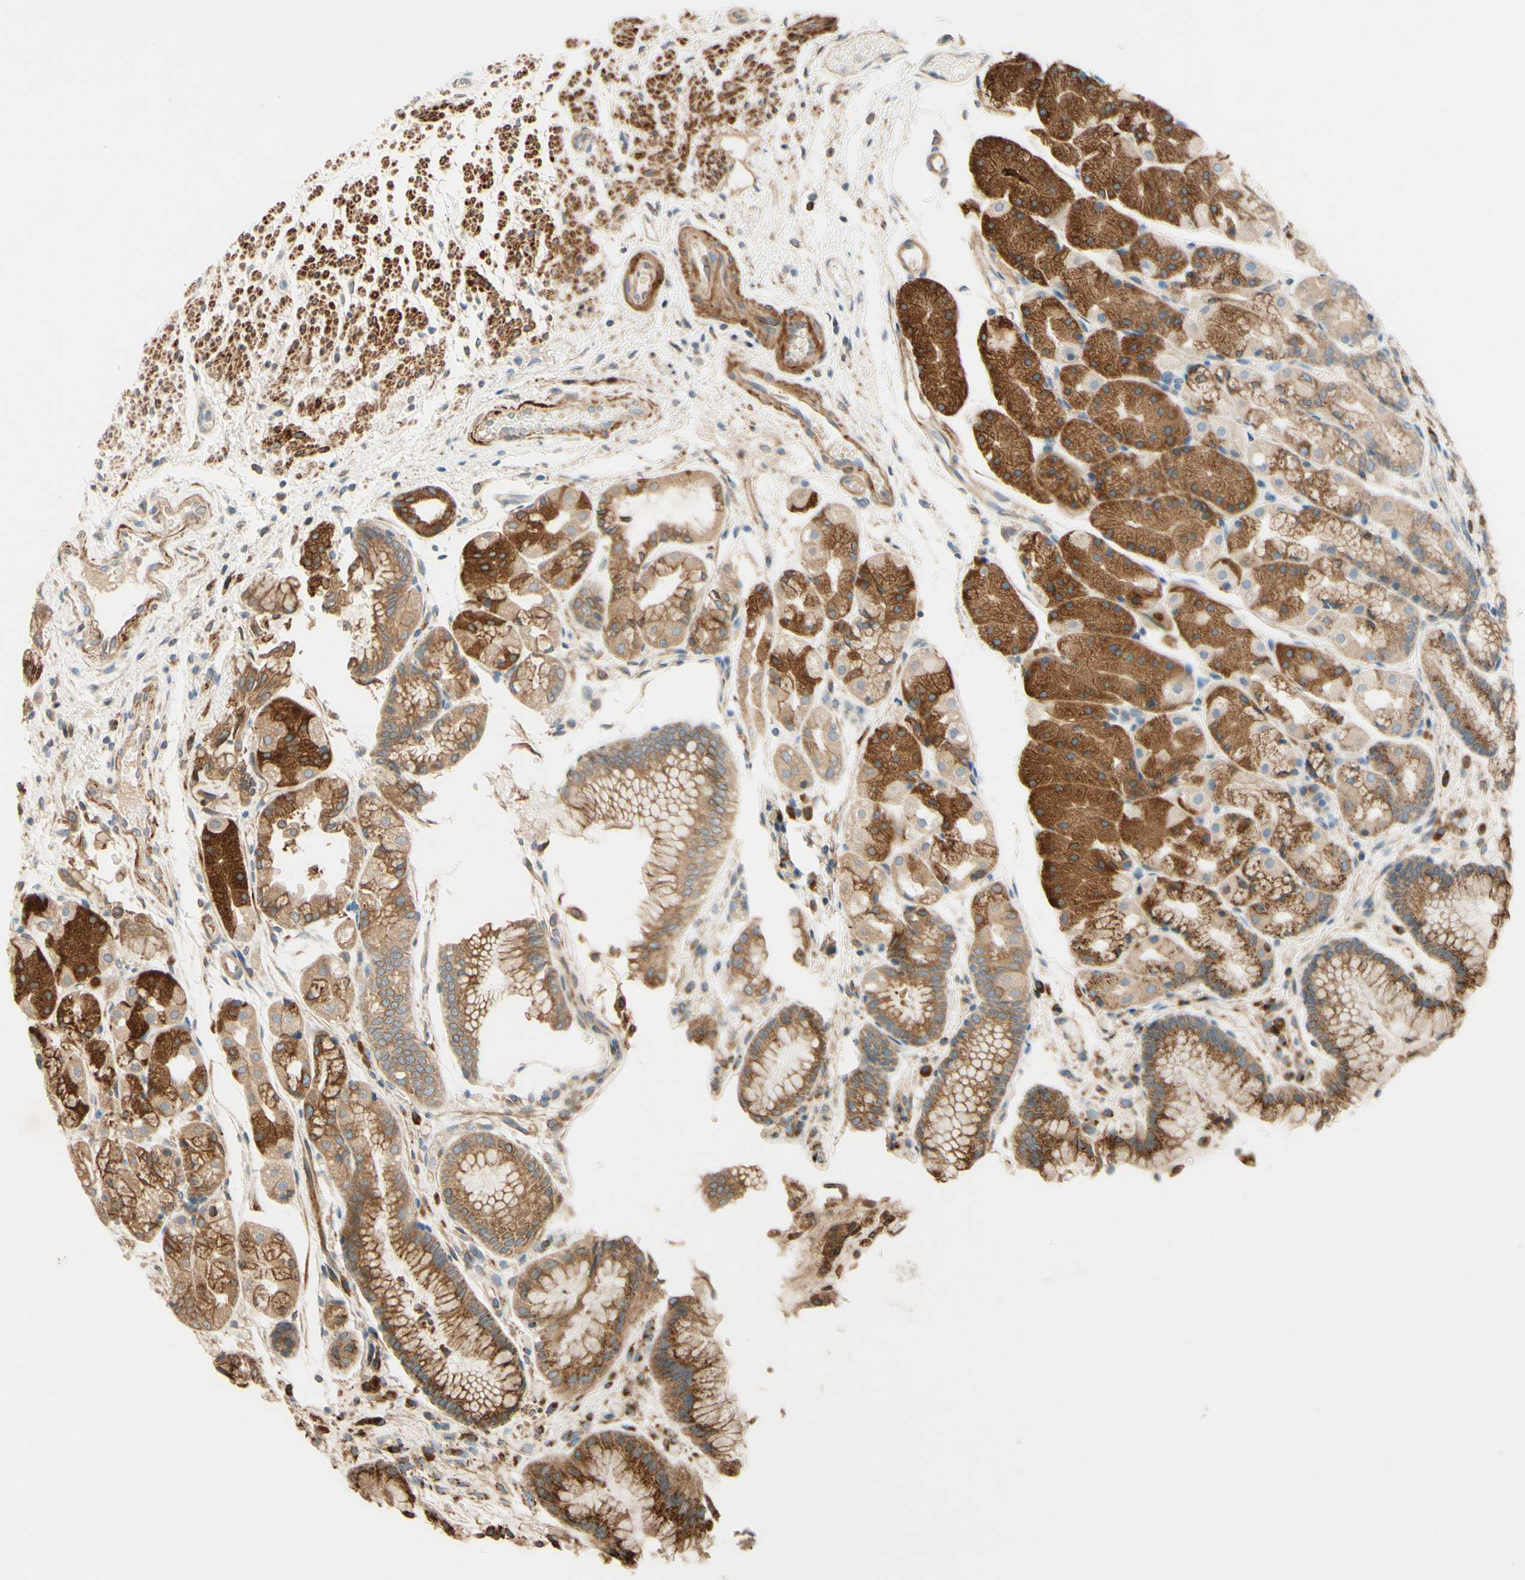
{"staining": {"intensity": "moderate", "quantity": "25%-75%", "location": "cytoplasmic/membranous"}, "tissue": "stomach", "cell_type": "Glandular cells", "image_type": "normal", "snomed": [{"axis": "morphology", "description": "Normal tissue, NOS"}, {"axis": "topography", "description": "Stomach, upper"}], "caption": "DAB immunohistochemical staining of unremarkable stomach displays moderate cytoplasmic/membranous protein positivity in approximately 25%-75% of glandular cells.", "gene": "PTPRU", "patient": {"sex": "male", "age": 72}}